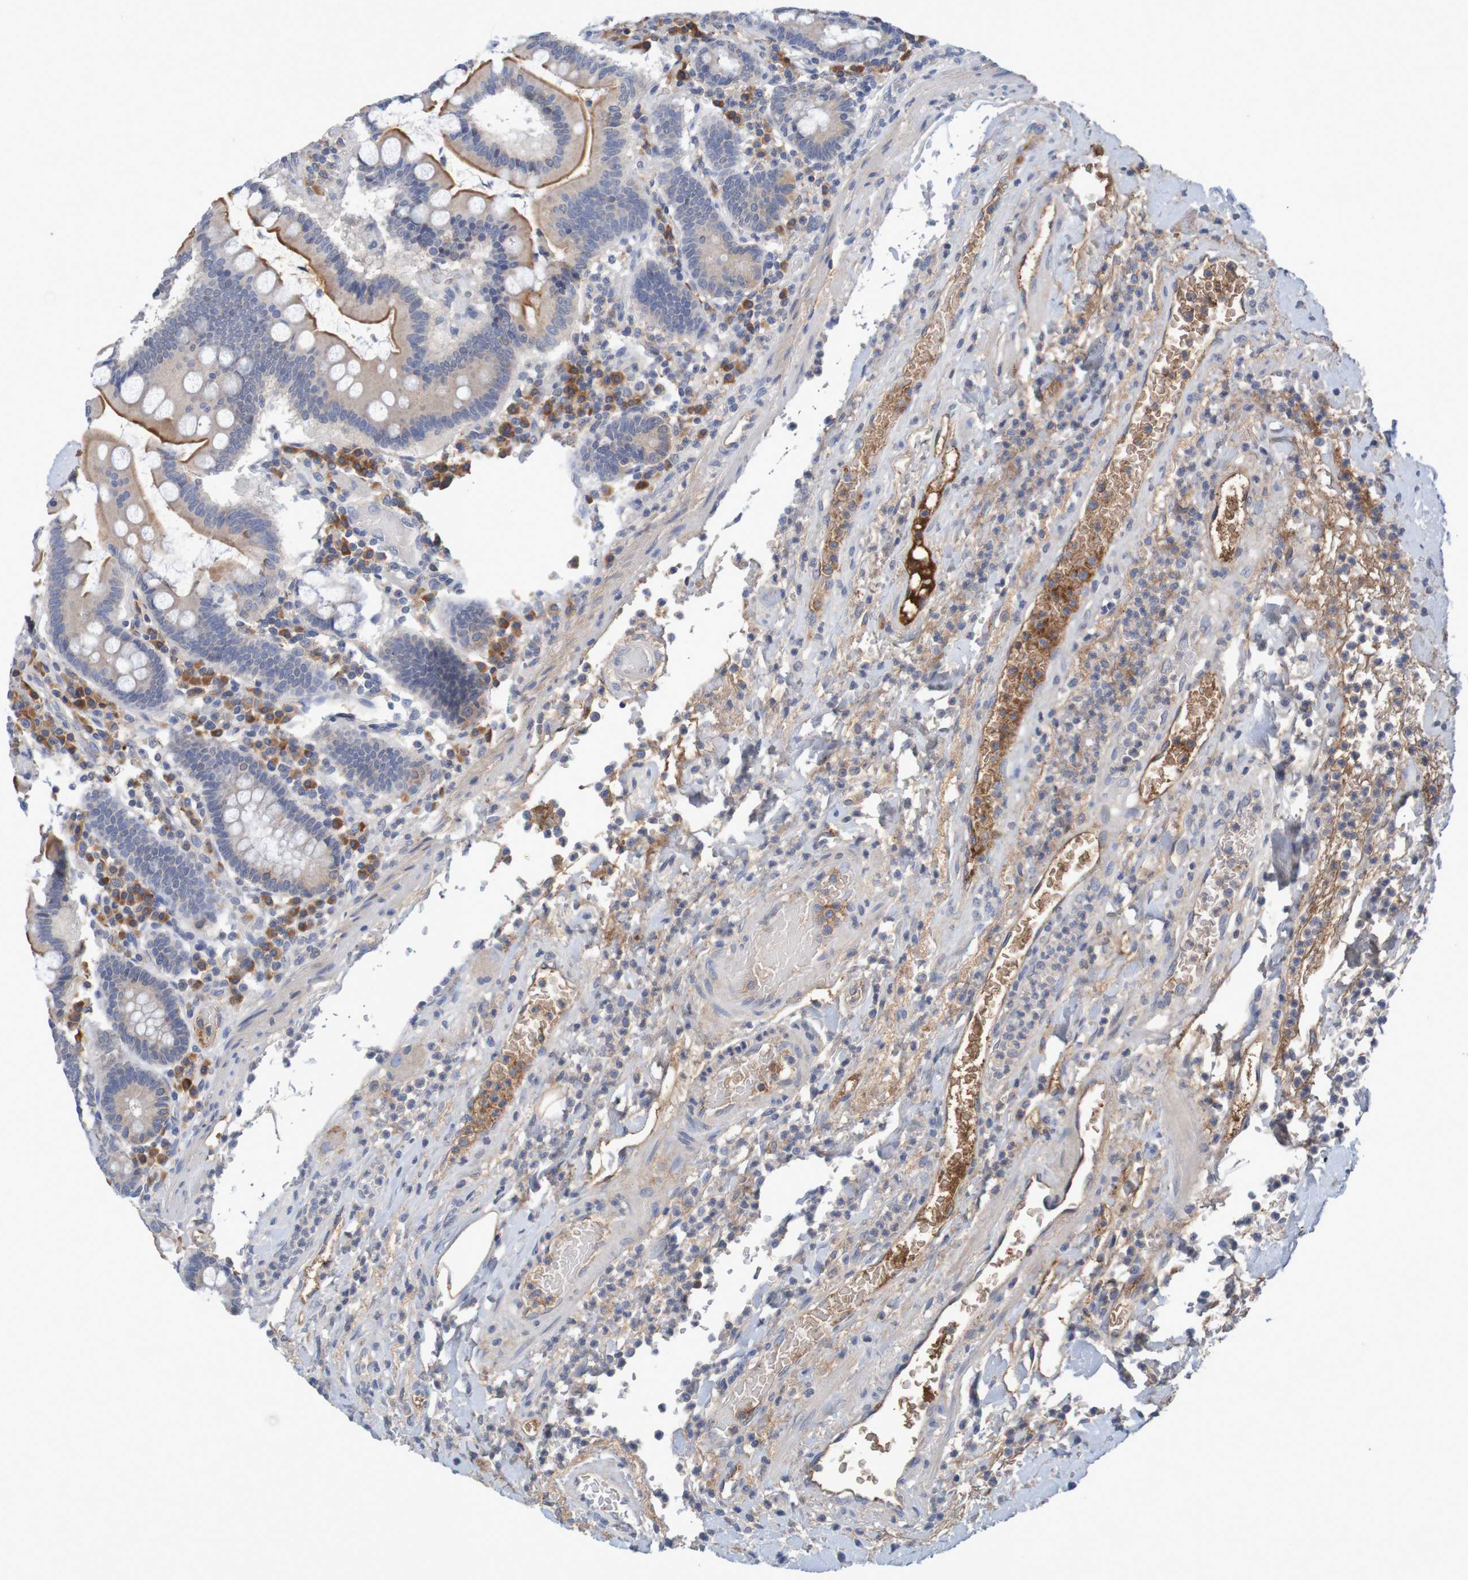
{"staining": {"intensity": "moderate", "quantity": ">75%", "location": "cytoplasmic/membranous"}, "tissue": "stomach", "cell_type": "Glandular cells", "image_type": "normal", "snomed": [{"axis": "morphology", "description": "Normal tissue, NOS"}, {"axis": "topography", "description": "Stomach, upper"}], "caption": "A brown stain highlights moderate cytoplasmic/membranous staining of a protein in glandular cells of benign stomach.", "gene": "LTA", "patient": {"sex": "male", "age": 68}}